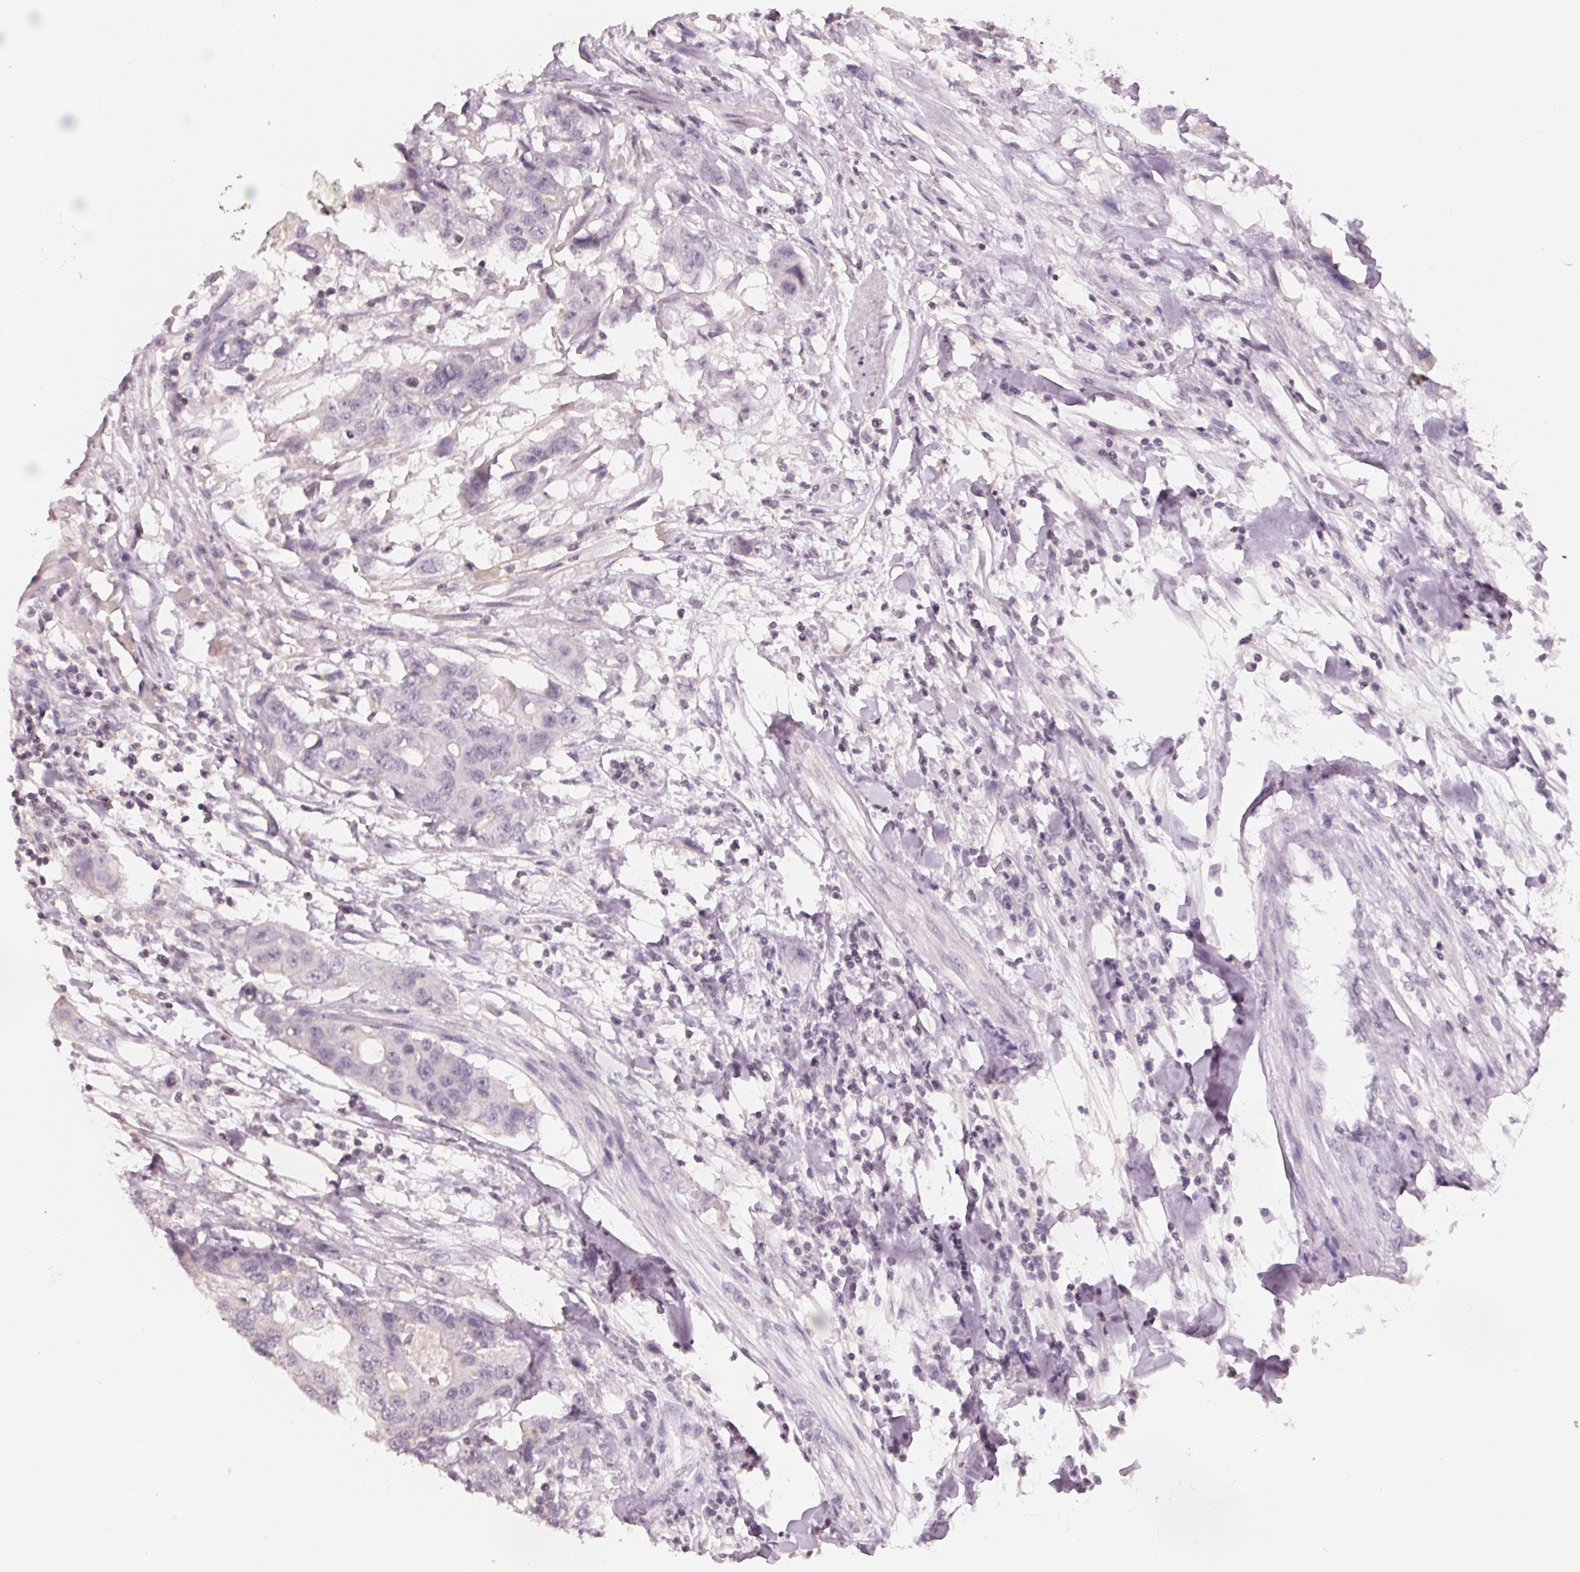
{"staining": {"intensity": "negative", "quantity": "none", "location": "none"}, "tissue": "colorectal cancer", "cell_type": "Tumor cells", "image_type": "cancer", "snomed": [{"axis": "morphology", "description": "Adenocarcinoma, NOS"}, {"axis": "topography", "description": "Colon"}], "caption": "Human colorectal adenocarcinoma stained for a protein using immunohistochemistry (IHC) exhibits no positivity in tumor cells.", "gene": "FTCD", "patient": {"sex": "male", "age": 77}}